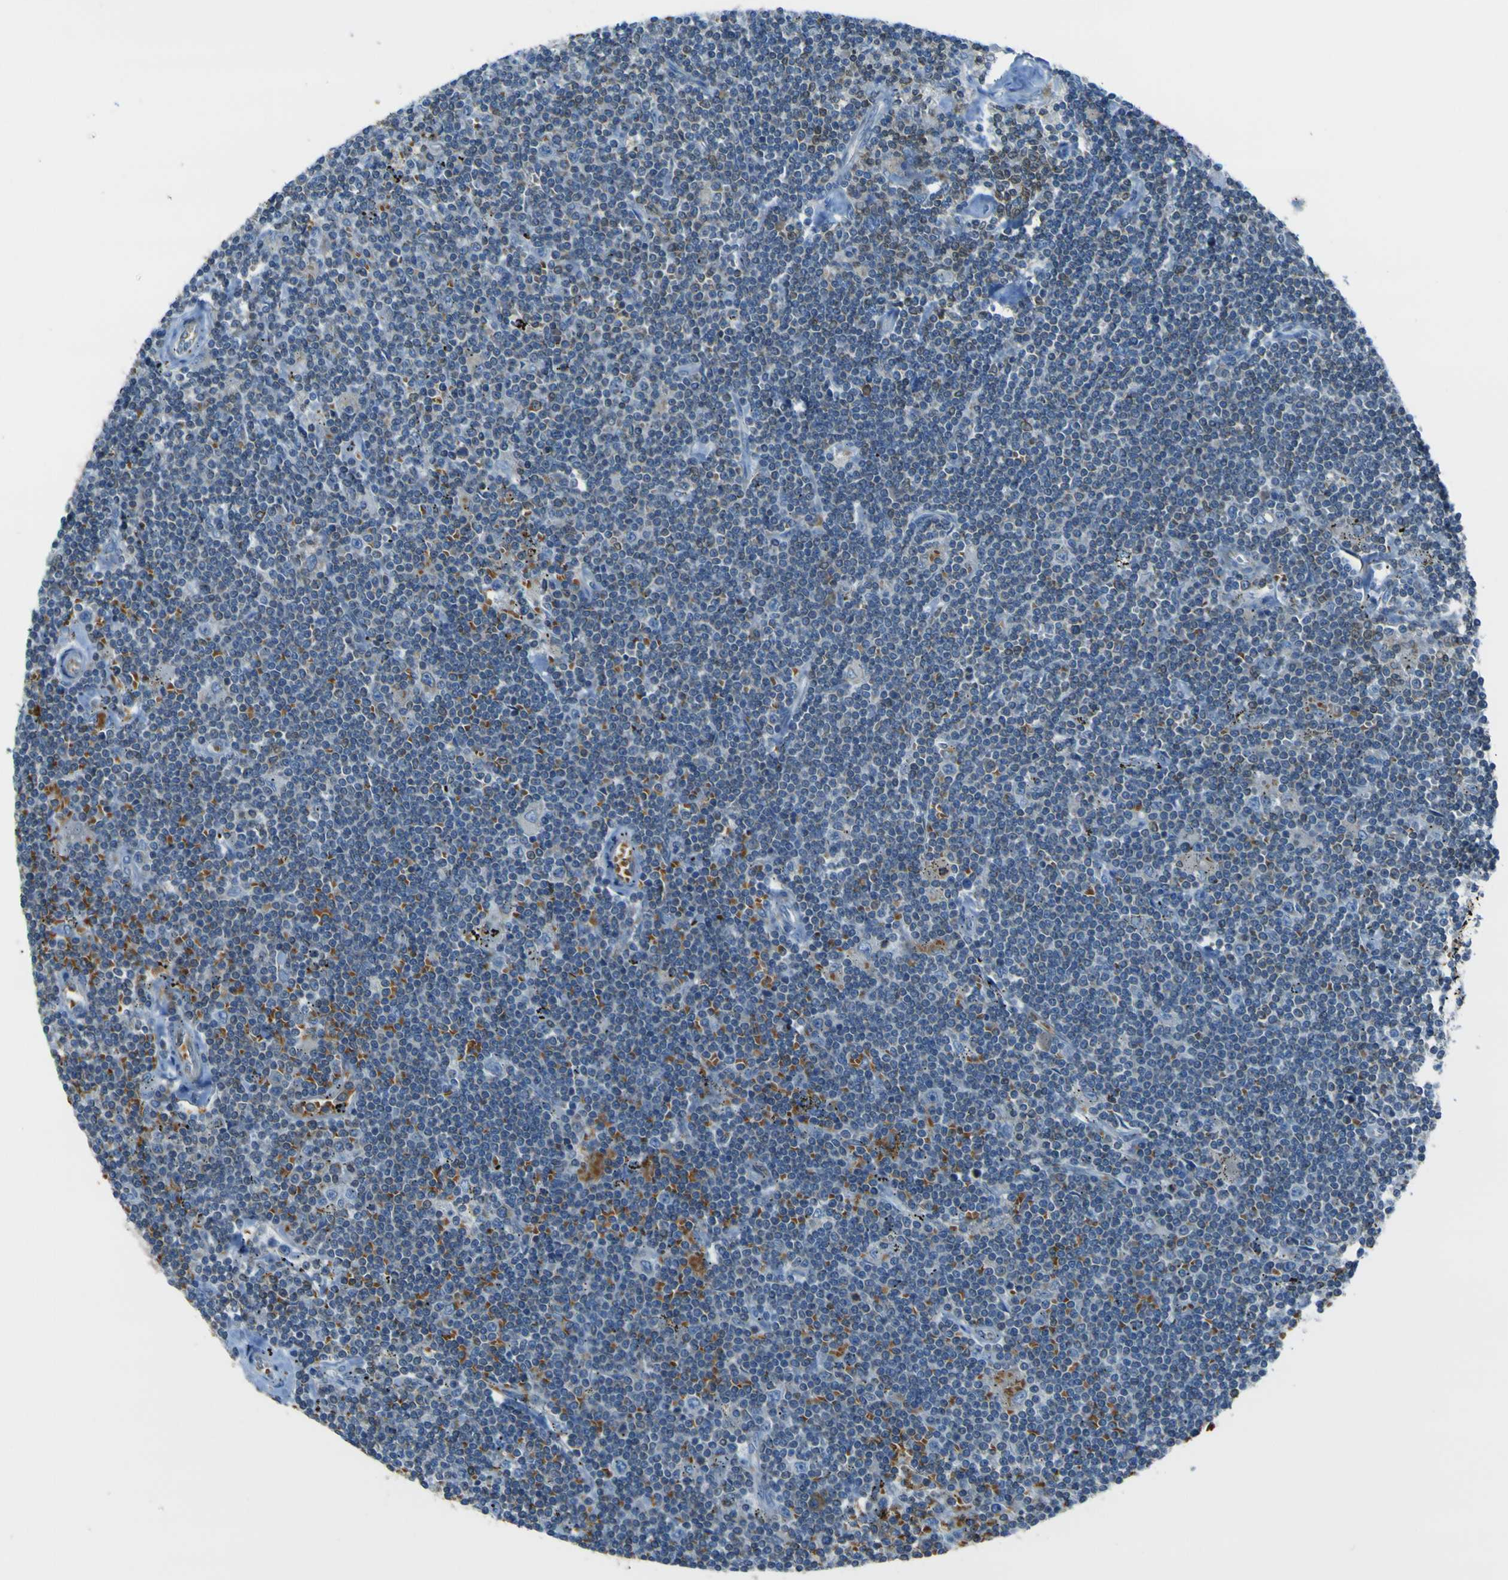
{"staining": {"intensity": "moderate", "quantity": "<25%", "location": "cytoplasmic/membranous"}, "tissue": "lymphoma", "cell_type": "Tumor cells", "image_type": "cancer", "snomed": [{"axis": "morphology", "description": "Malignant lymphoma, non-Hodgkin's type, Low grade"}, {"axis": "topography", "description": "Spleen"}], "caption": "DAB immunohistochemical staining of human low-grade malignant lymphoma, non-Hodgkin's type reveals moderate cytoplasmic/membranous protein positivity in approximately <25% of tumor cells. The staining was performed using DAB, with brown indicating positive protein expression. Nuclei are stained blue with hematoxylin.", "gene": "STIM1", "patient": {"sex": "male", "age": 76}}